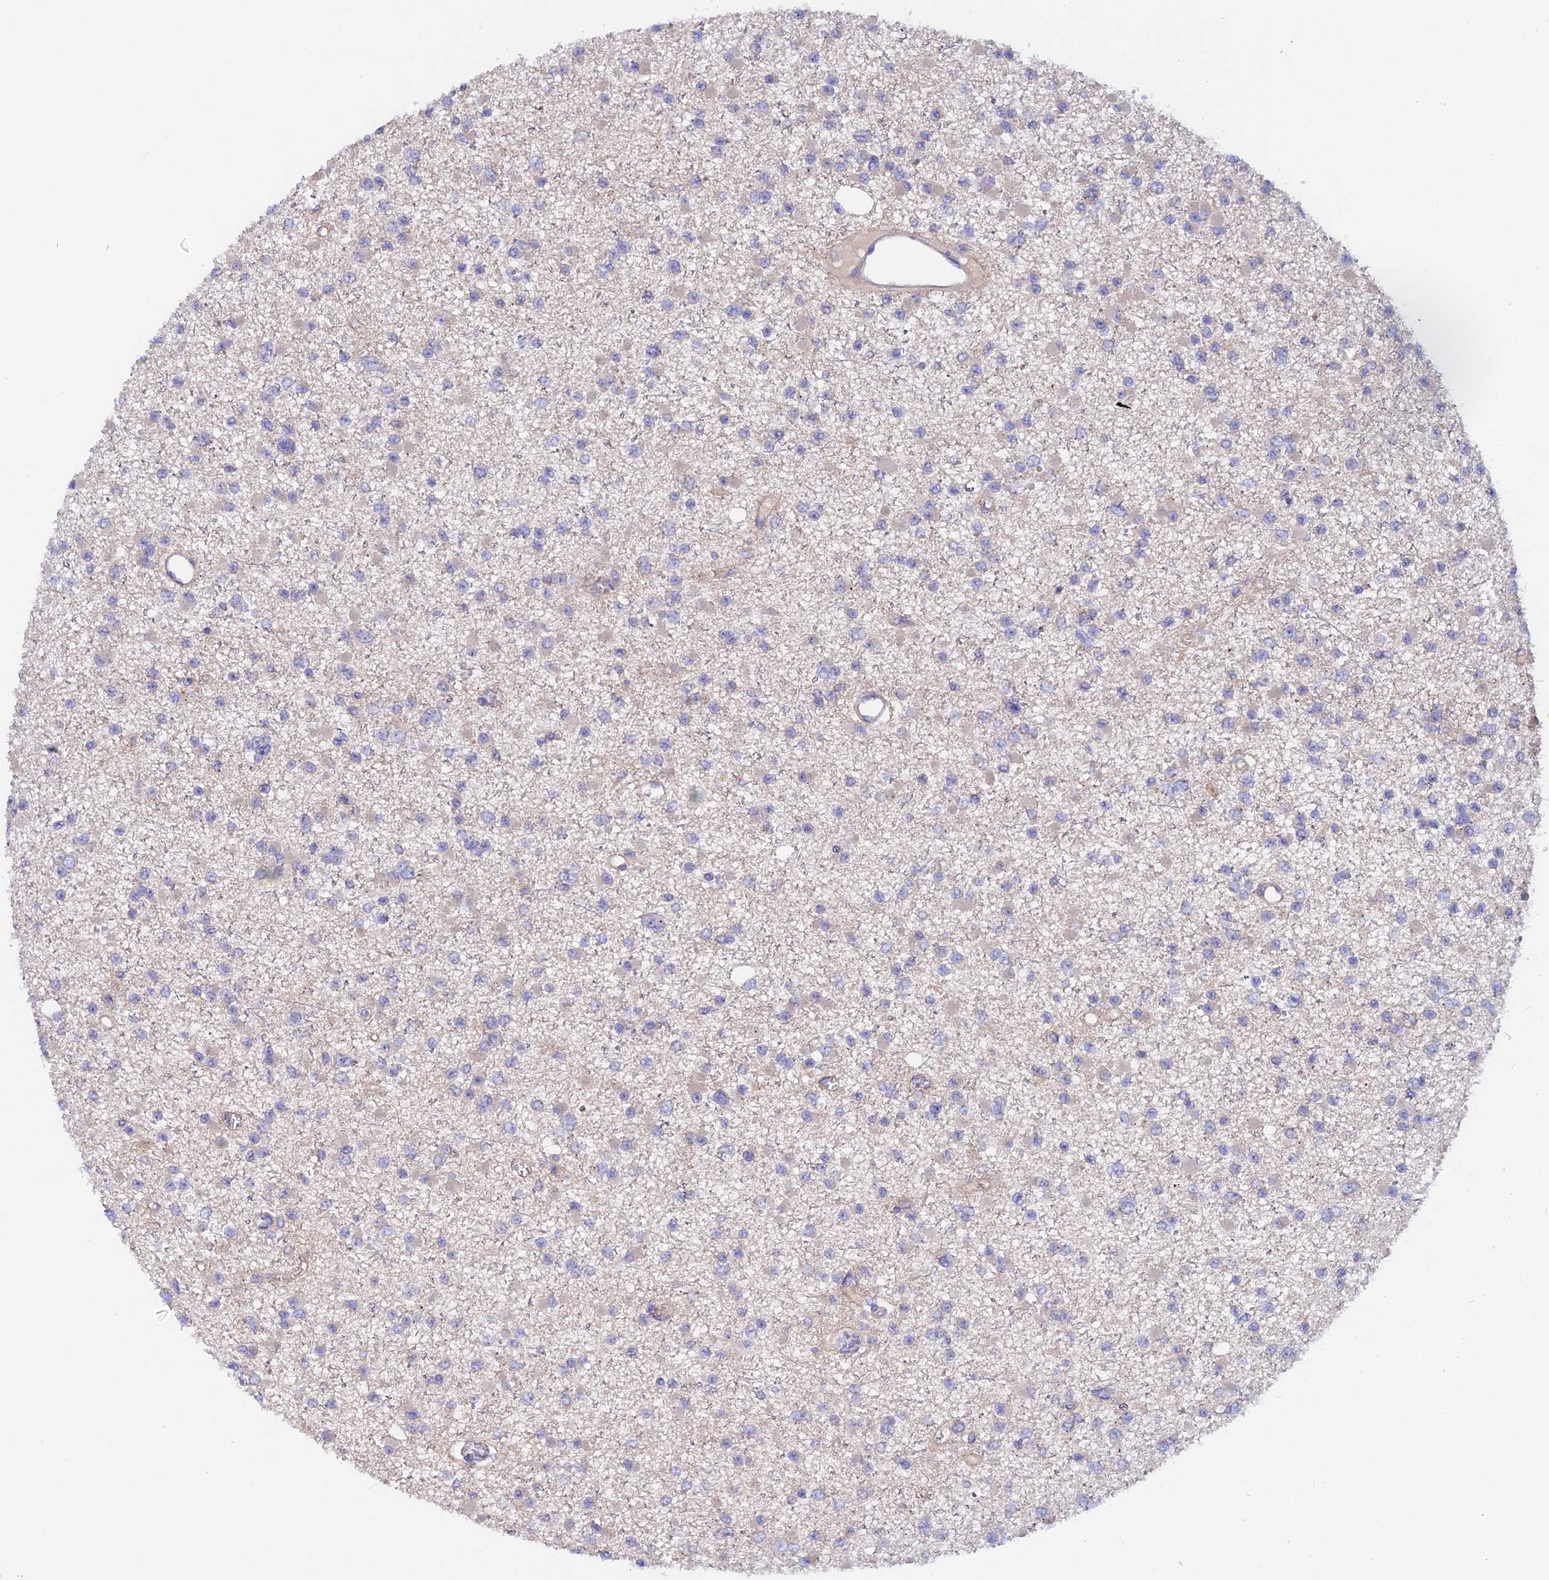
{"staining": {"intensity": "negative", "quantity": "none", "location": "none"}, "tissue": "glioma", "cell_type": "Tumor cells", "image_type": "cancer", "snomed": [{"axis": "morphology", "description": "Glioma, malignant, Low grade"}, {"axis": "topography", "description": "Brain"}], "caption": "This is a histopathology image of IHC staining of low-grade glioma (malignant), which shows no positivity in tumor cells.", "gene": "HYCC1", "patient": {"sex": "female", "age": 22}}